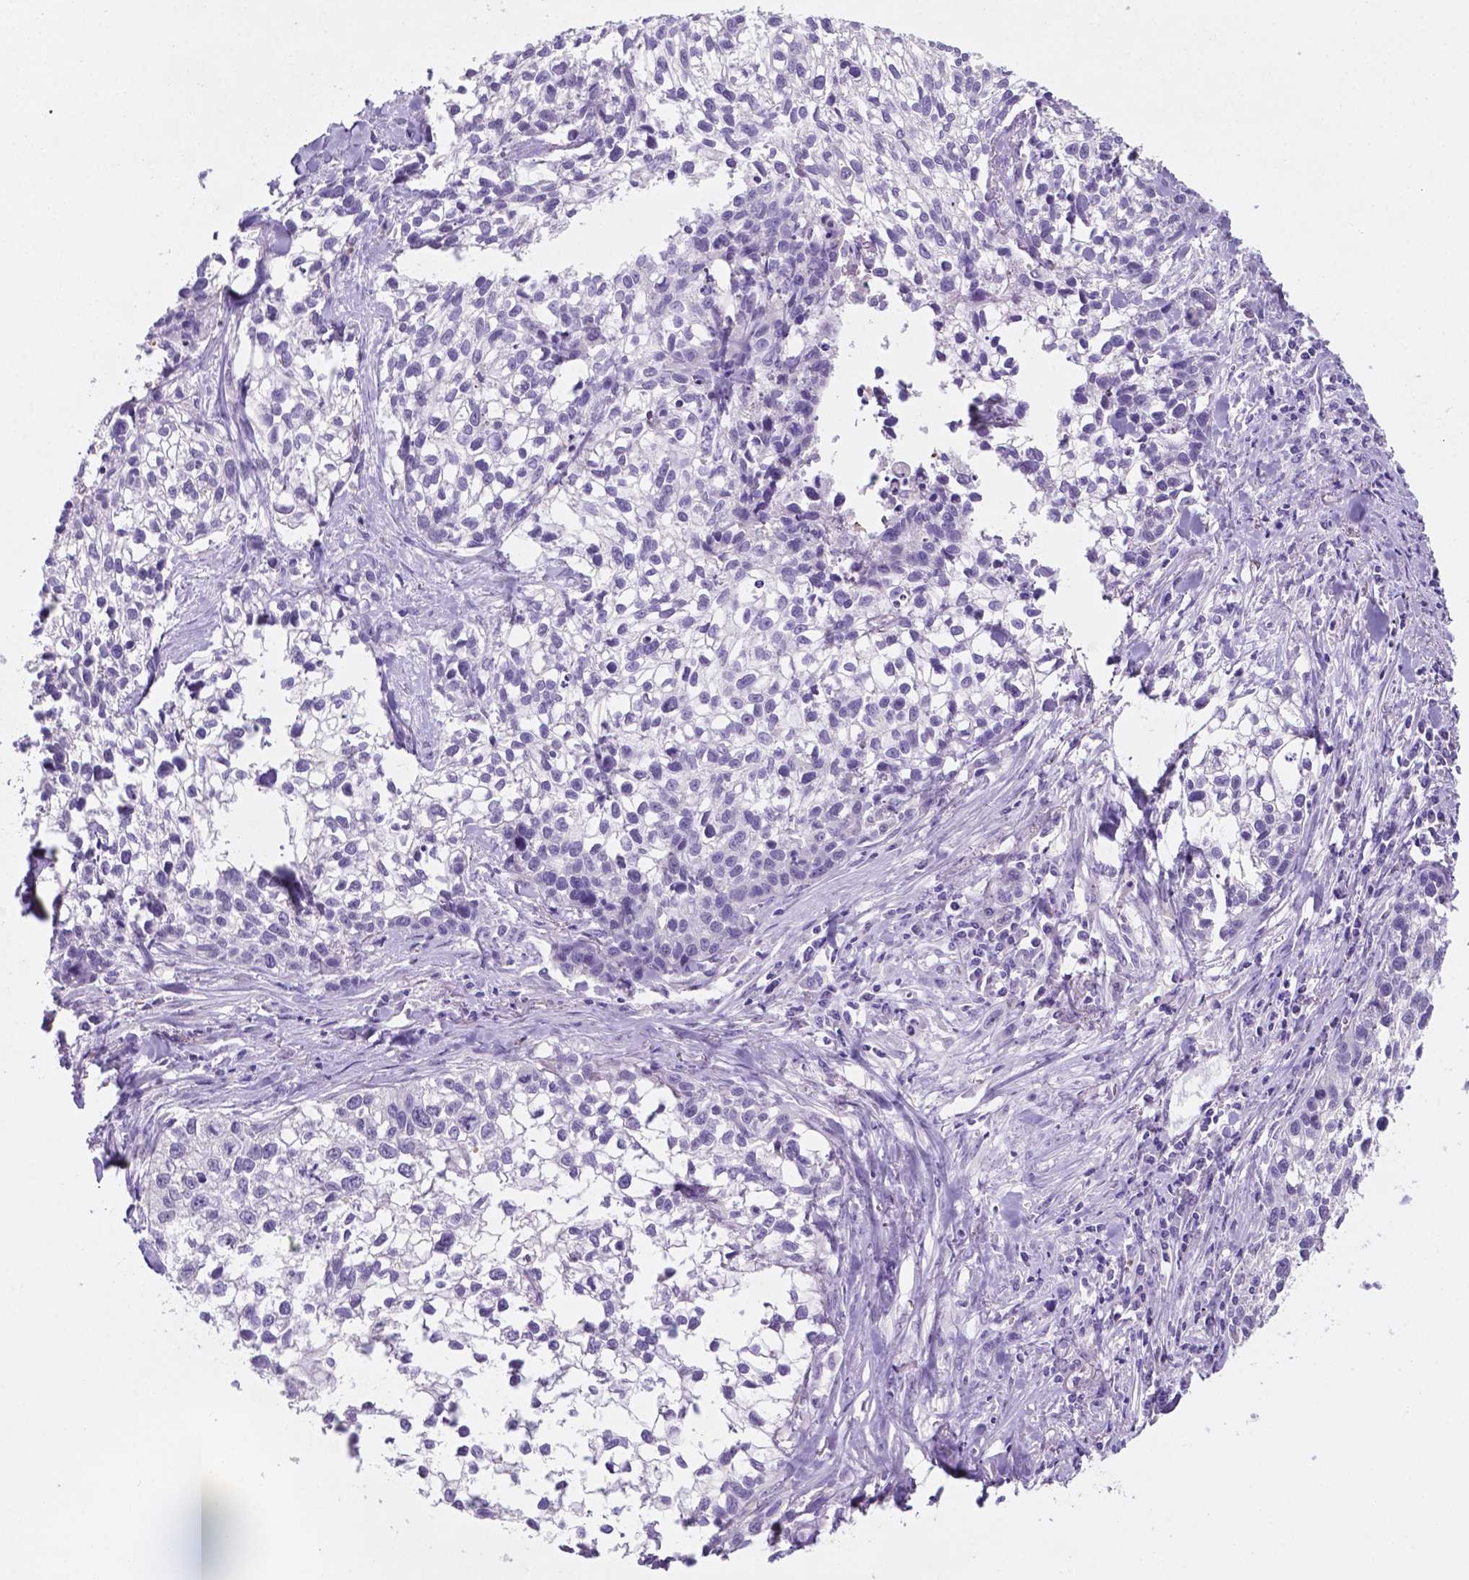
{"staining": {"intensity": "negative", "quantity": "none", "location": "none"}, "tissue": "lung cancer", "cell_type": "Tumor cells", "image_type": "cancer", "snomed": [{"axis": "morphology", "description": "Squamous cell carcinoma, NOS"}, {"axis": "topography", "description": "Lung"}], "caption": "Immunohistochemistry (IHC) of human squamous cell carcinoma (lung) displays no positivity in tumor cells.", "gene": "EBLN2", "patient": {"sex": "male", "age": 74}}